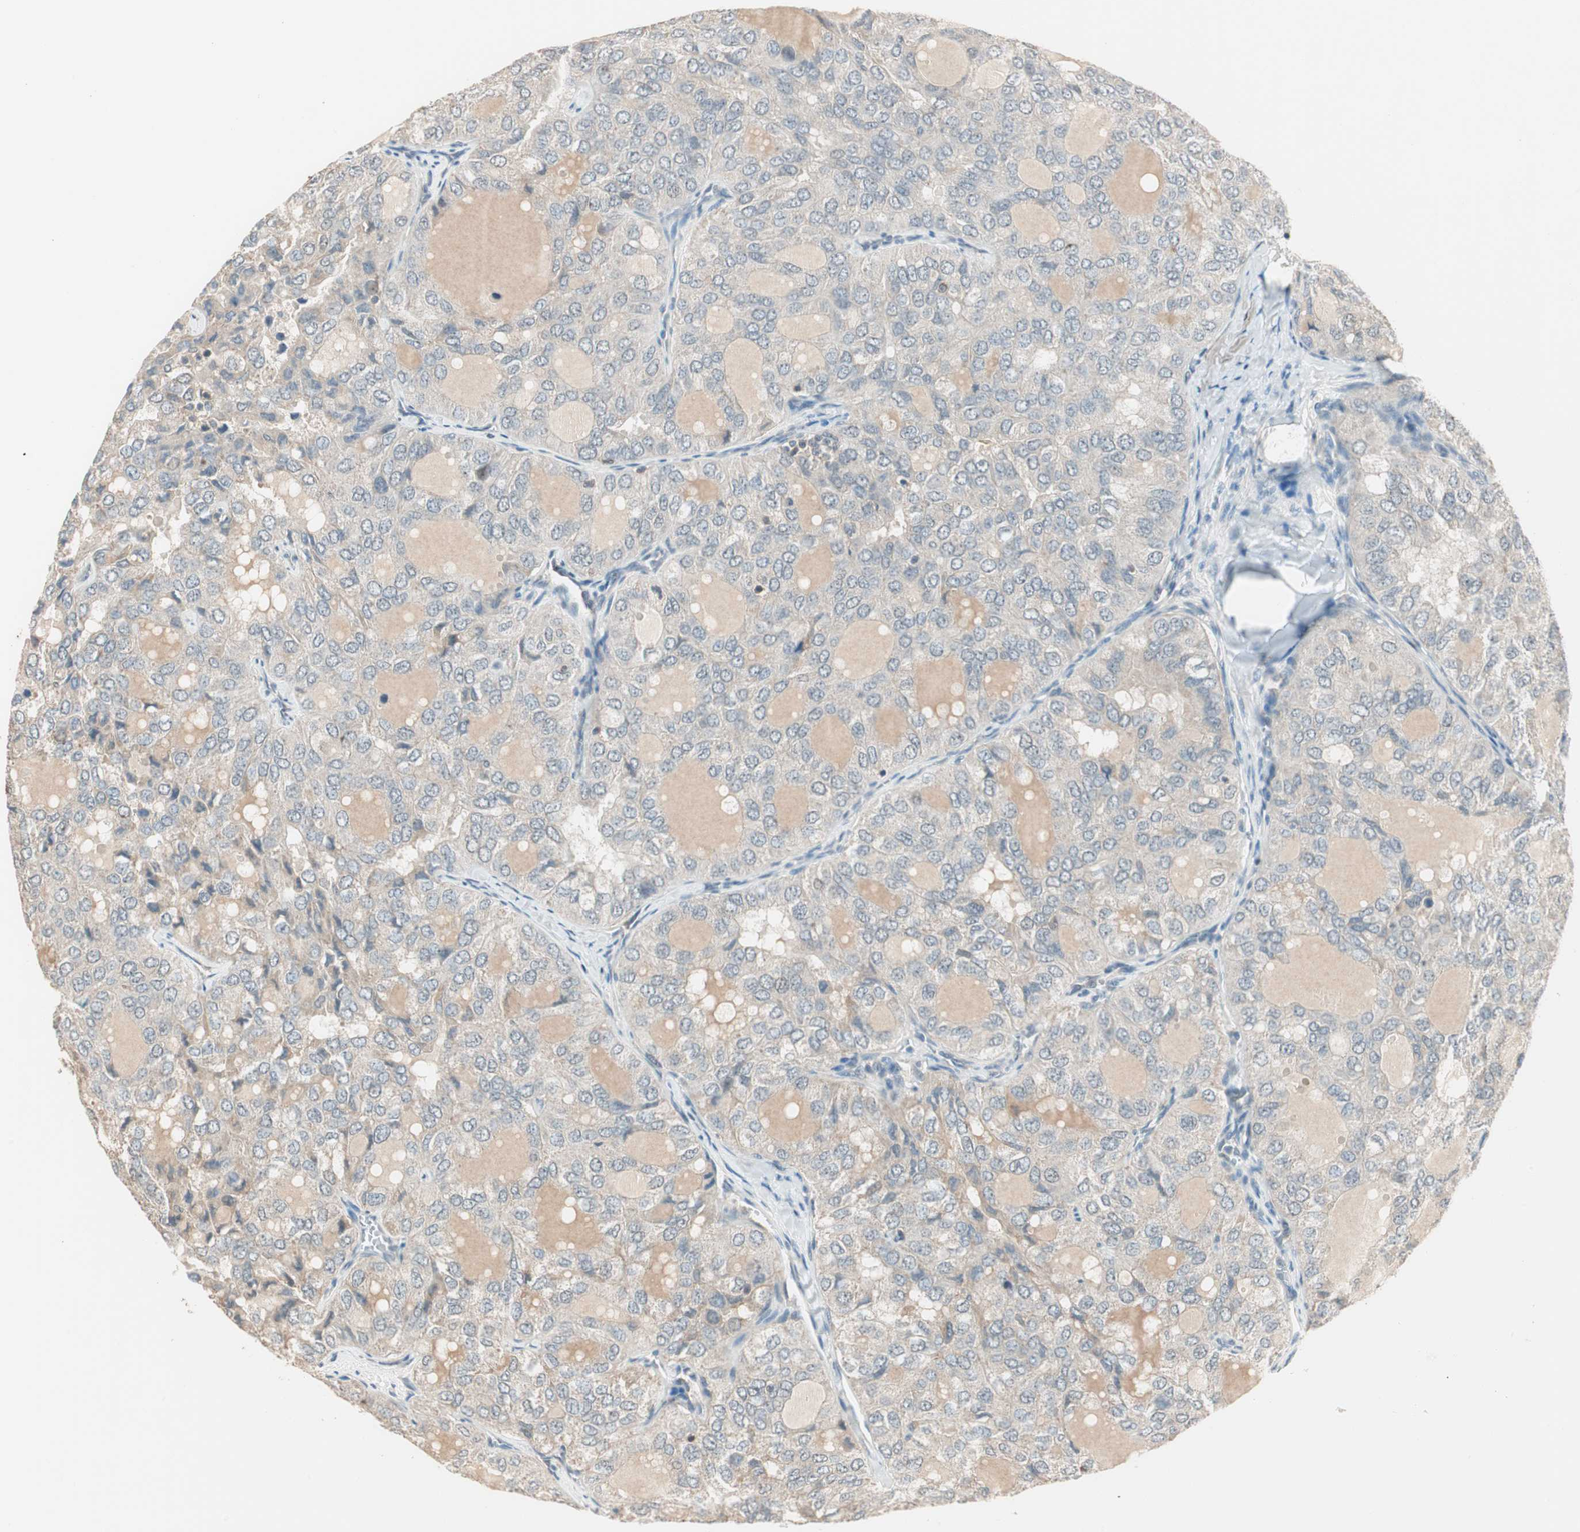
{"staining": {"intensity": "negative", "quantity": "none", "location": "none"}, "tissue": "thyroid cancer", "cell_type": "Tumor cells", "image_type": "cancer", "snomed": [{"axis": "morphology", "description": "Follicular adenoma carcinoma, NOS"}, {"axis": "topography", "description": "Thyroid gland"}], "caption": "An IHC image of follicular adenoma carcinoma (thyroid) is shown. There is no staining in tumor cells of follicular adenoma carcinoma (thyroid). (Stains: DAB (3,3'-diaminobenzidine) immunohistochemistry (IHC) with hematoxylin counter stain, Microscopy: brightfield microscopy at high magnification).", "gene": "TRIM21", "patient": {"sex": "male", "age": 75}}